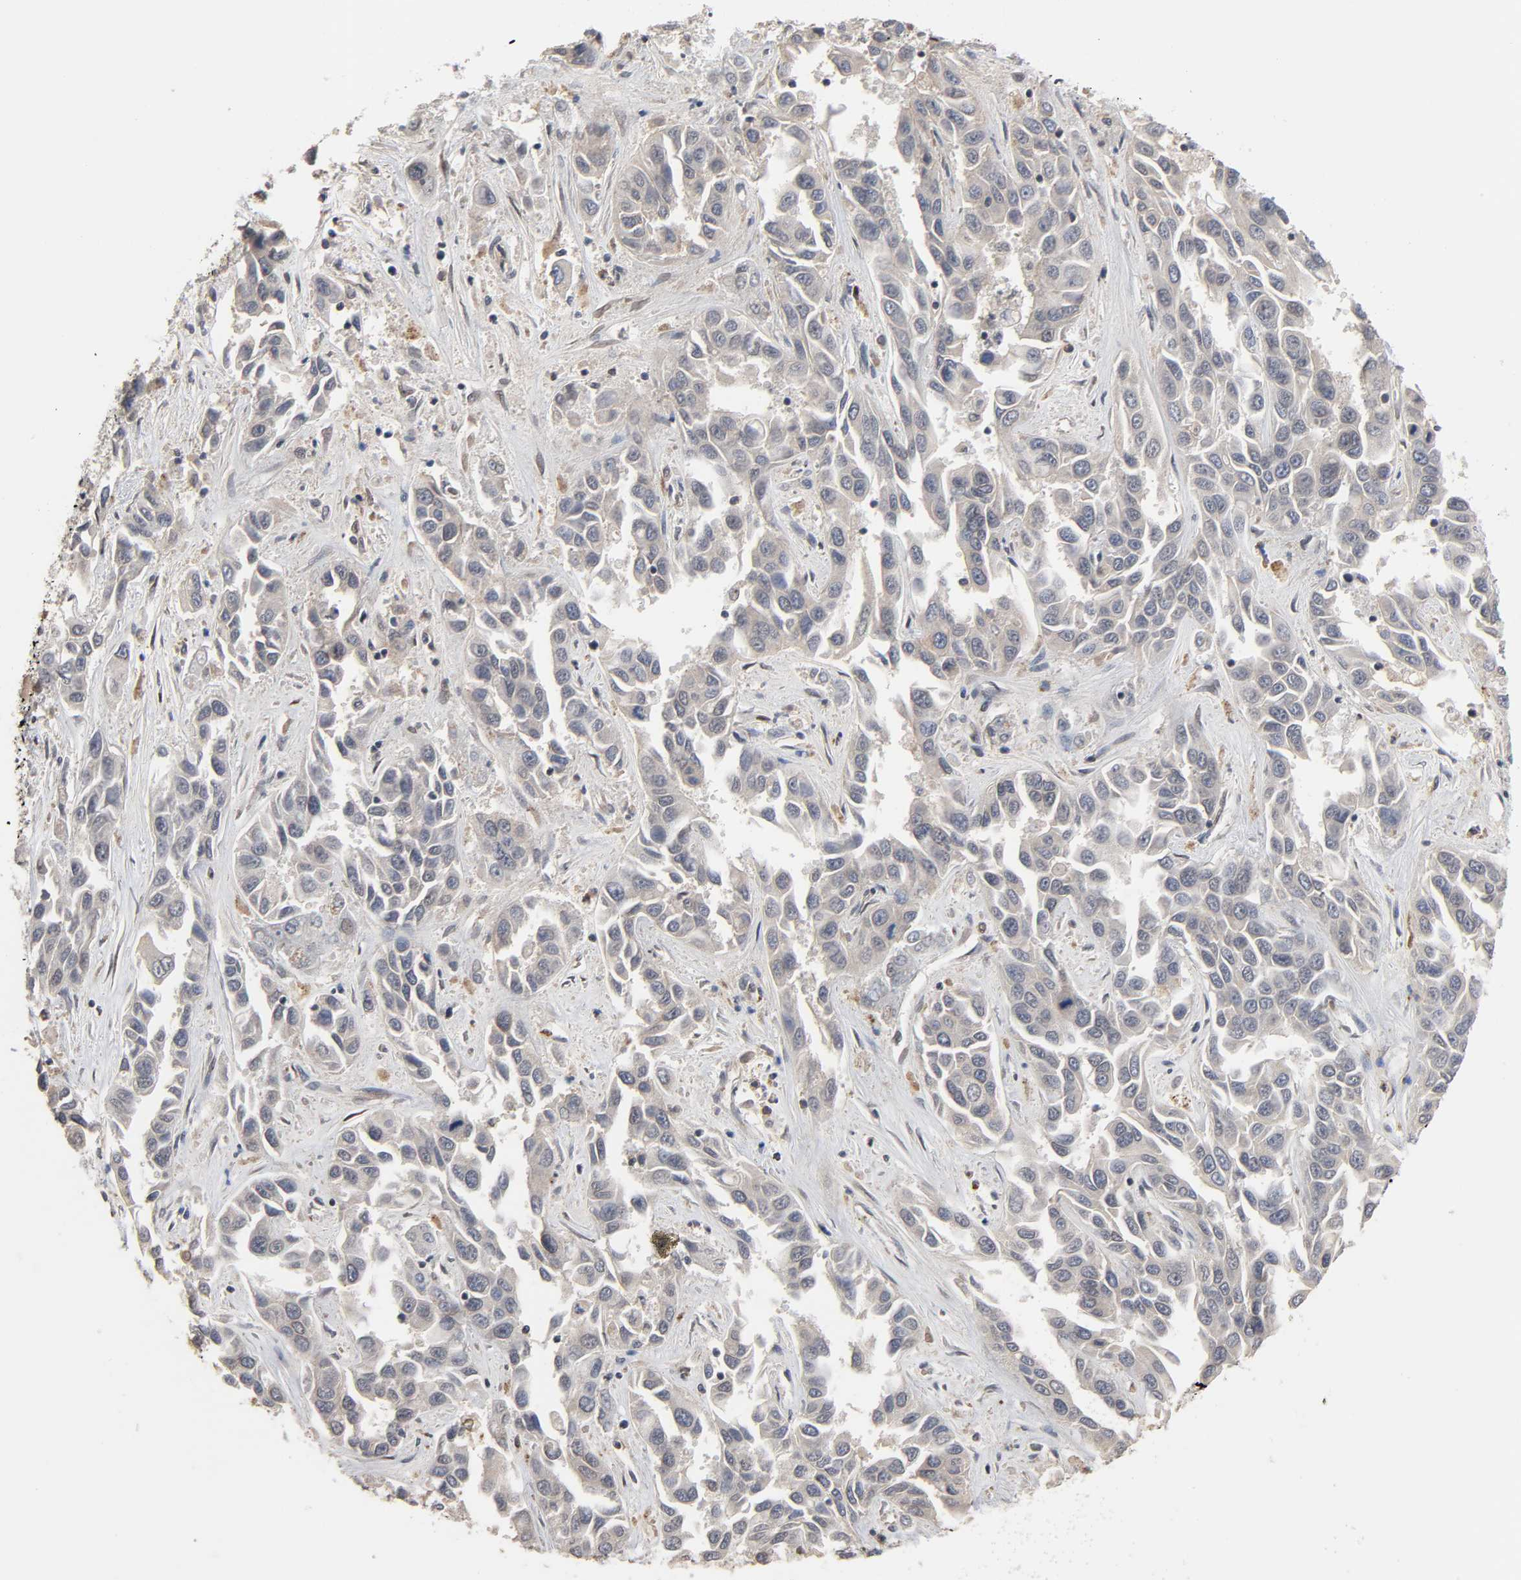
{"staining": {"intensity": "weak", "quantity": ">75%", "location": "cytoplasmic/membranous"}, "tissue": "liver cancer", "cell_type": "Tumor cells", "image_type": "cancer", "snomed": [{"axis": "morphology", "description": "Cholangiocarcinoma"}, {"axis": "topography", "description": "Liver"}], "caption": "High-magnification brightfield microscopy of liver cancer stained with DAB (3,3'-diaminobenzidine) (brown) and counterstained with hematoxylin (blue). tumor cells exhibit weak cytoplasmic/membranous positivity is seen in about>75% of cells. The protein of interest is shown in brown color, while the nuclei are stained blue.", "gene": "CCDC175", "patient": {"sex": "female", "age": 52}}